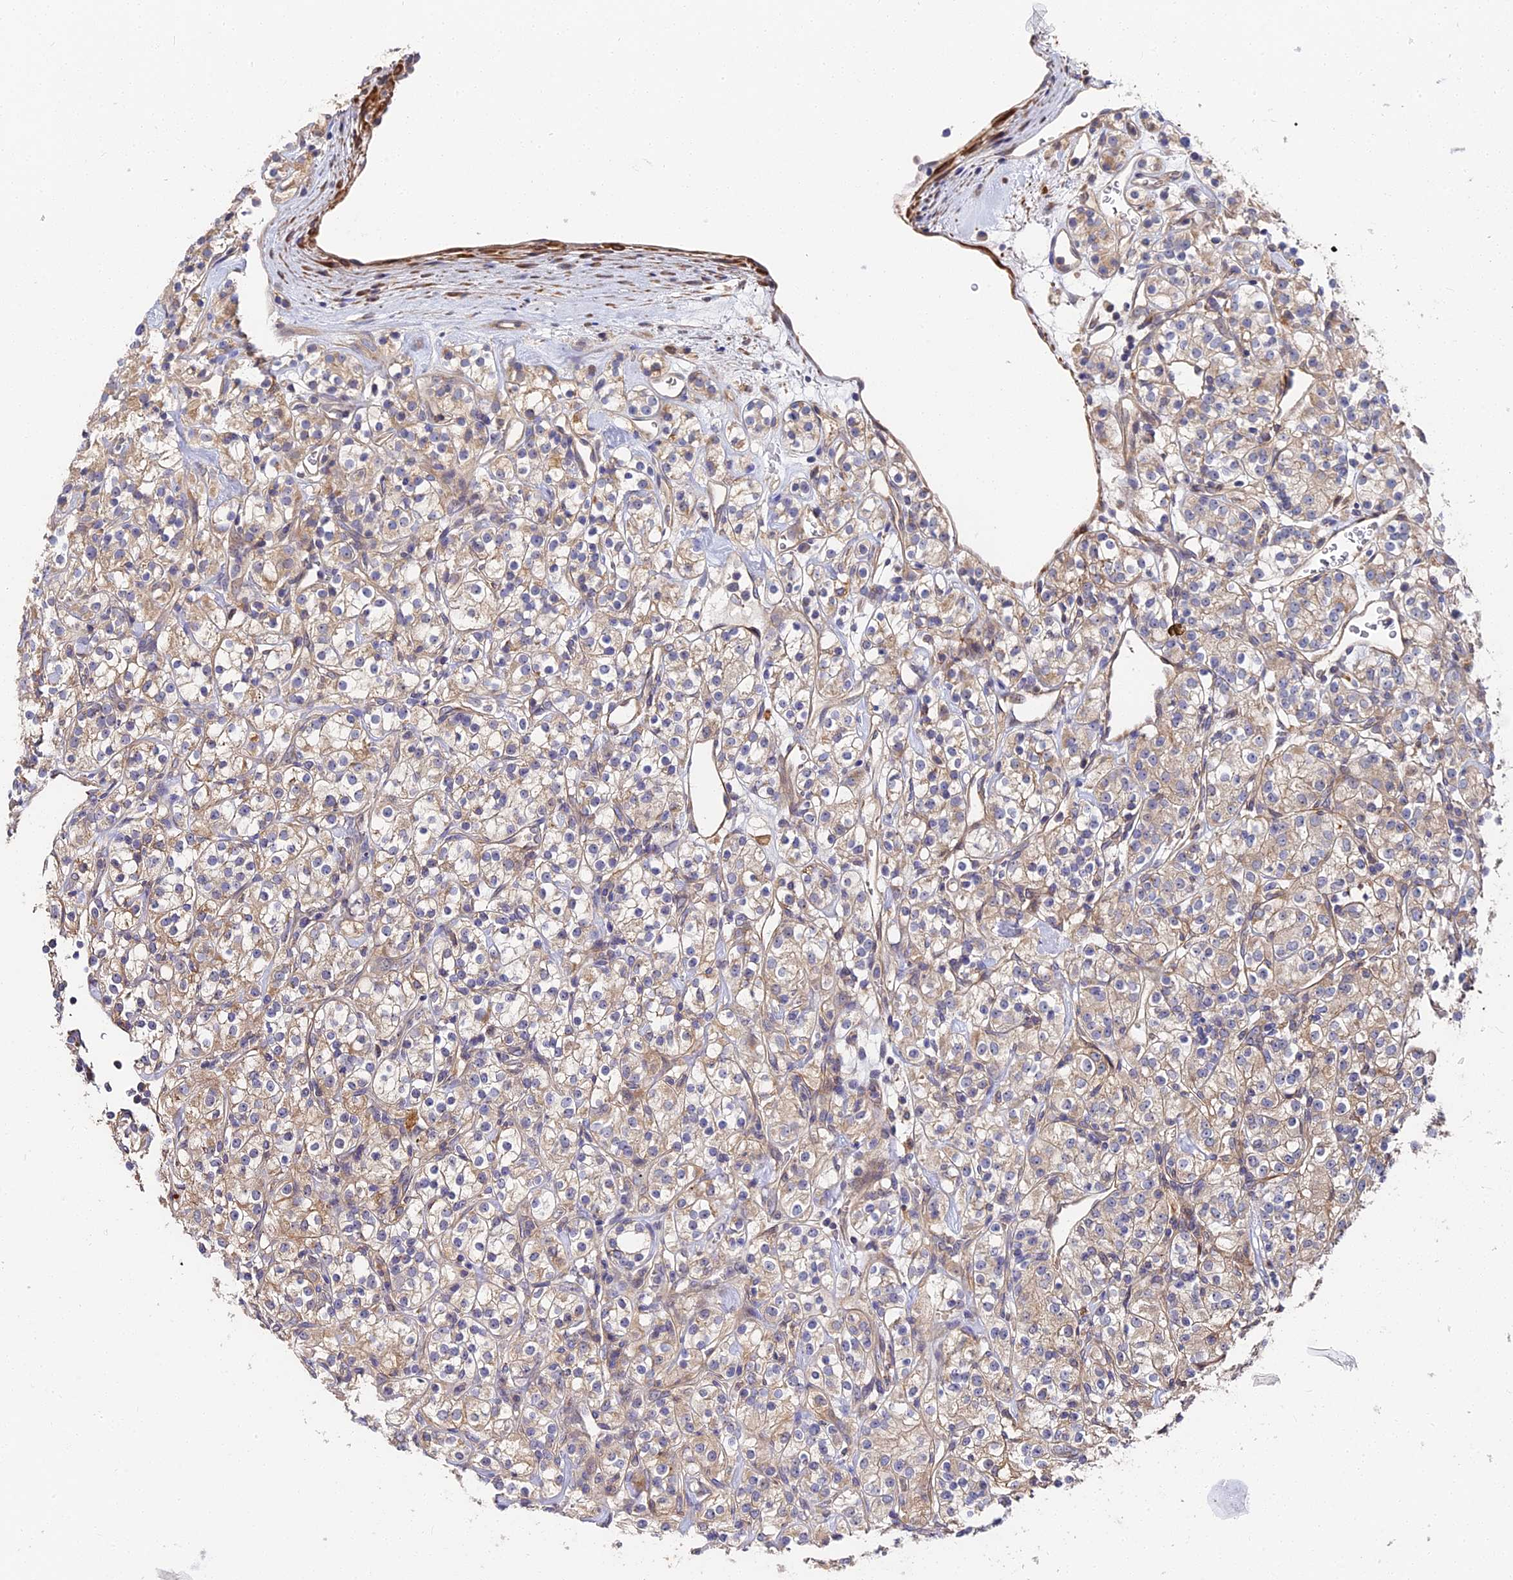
{"staining": {"intensity": "weak", "quantity": "25%-75%", "location": "cytoplasmic/membranous"}, "tissue": "renal cancer", "cell_type": "Tumor cells", "image_type": "cancer", "snomed": [{"axis": "morphology", "description": "Adenocarcinoma, NOS"}, {"axis": "topography", "description": "Kidney"}], "caption": "Protein staining exhibits weak cytoplasmic/membranous staining in about 25%-75% of tumor cells in renal cancer.", "gene": "CCDC113", "patient": {"sex": "male", "age": 77}}